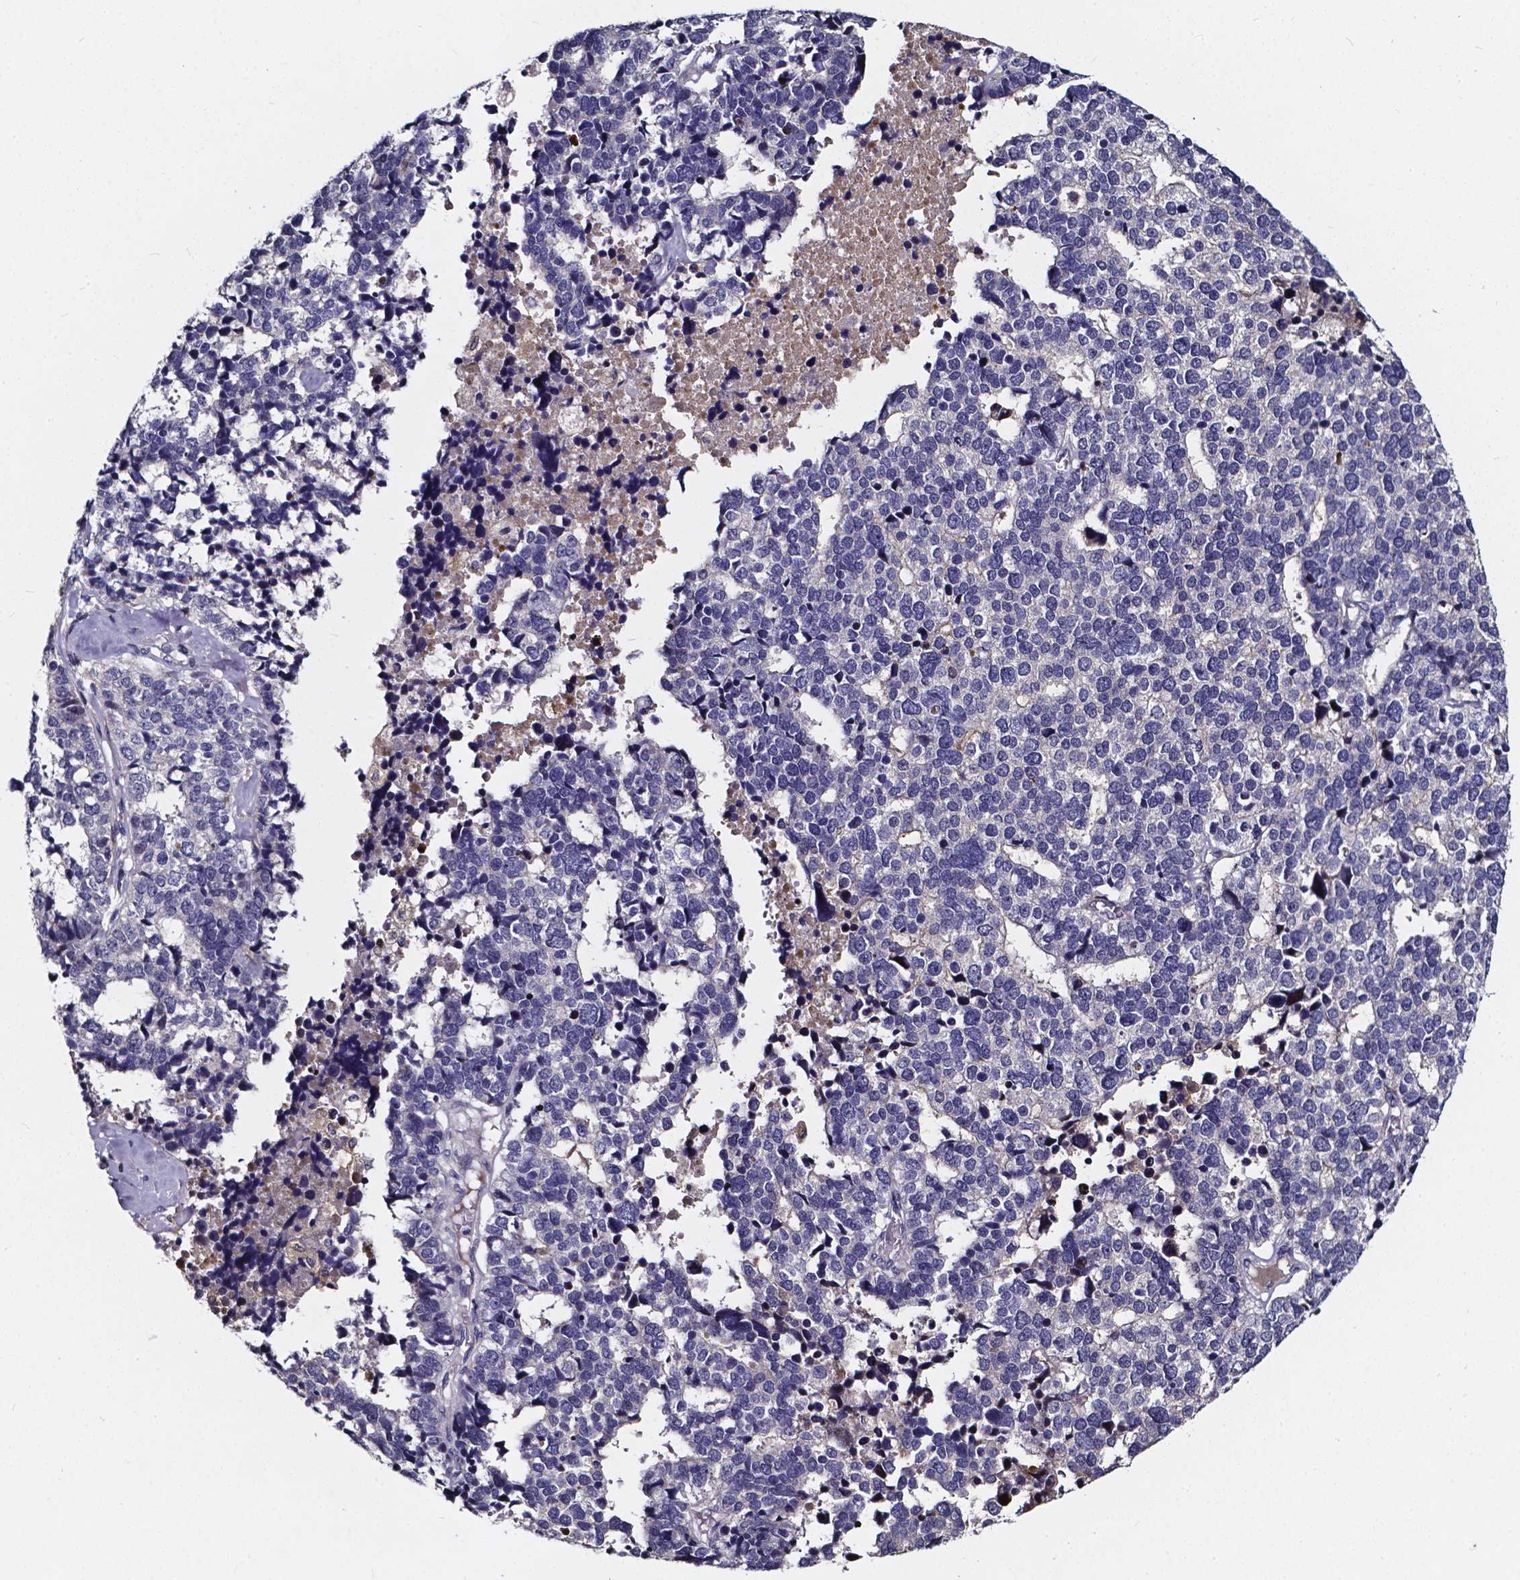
{"staining": {"intensity": "negative", "quantity": "none", "location": "none"}, "tissue": "stomach cancer", "cell_type": "Tumor cells", "image_type": "cancer", "snomed": [{"axis": "morphology", "description": "Adenocarcinoma, NOS"}, {"axis": "topography", "description": "Stomach"}], "caption": "IHC micrograph of stomach cancer stained for a protein (brown), which exhibits no staining in tumor cells.", "gene": "SOWAHA", "patient": {"sex": "male", "age": 69}}